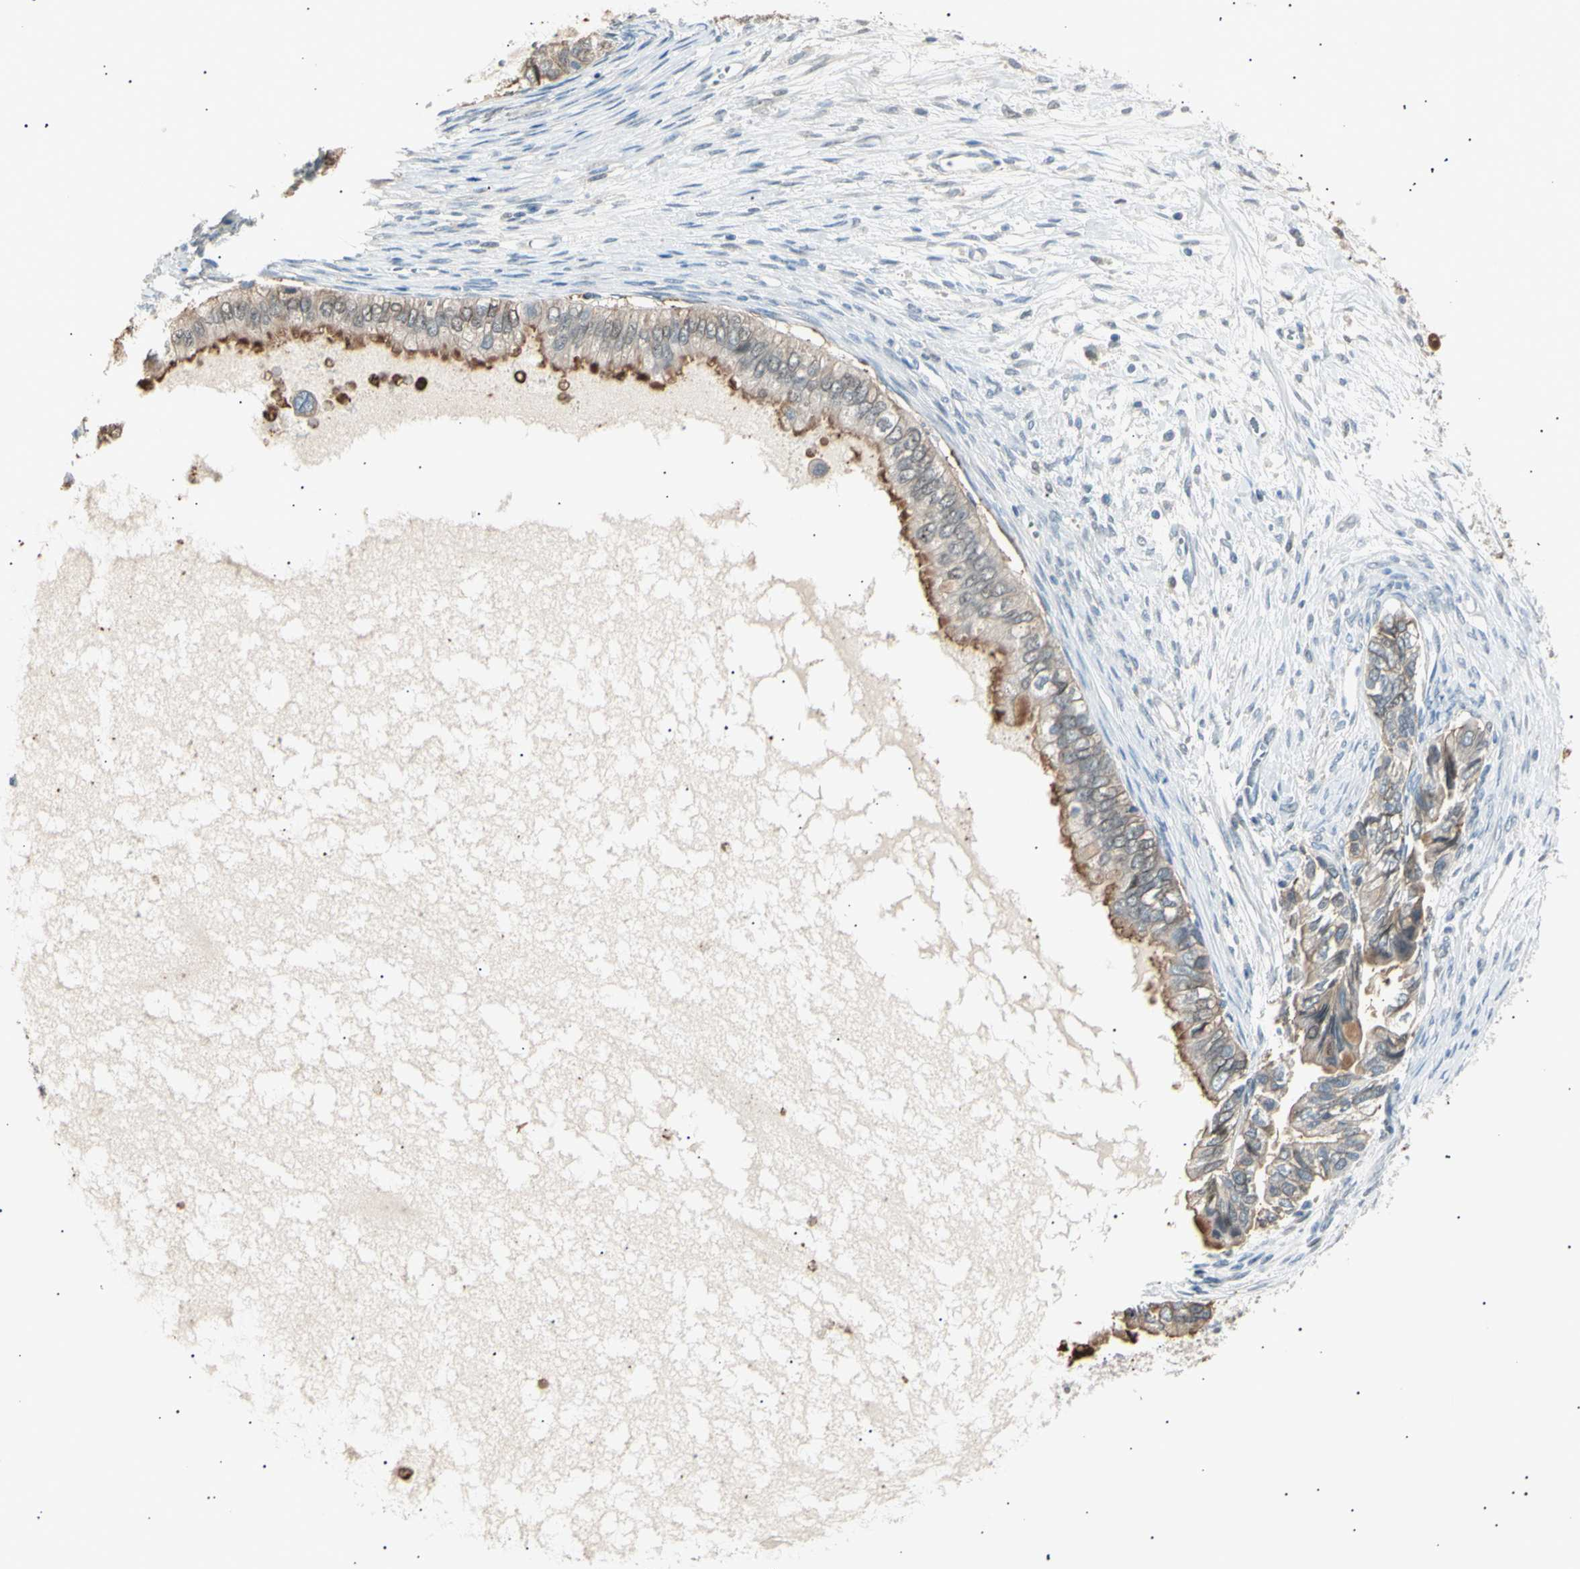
{"staining": {"intensity": "moderate", "quantity": ">75%", "location": "cytoplasmic/membranous"}, "tissue": "ovarian cancer", "cell_type": "Tumor cells", "image_type": "cancer", "snomed": [{"axis": "morphology", "description": "Cystadenocarcinoma, mucinous, NOS"}, {"axis": "topography", "description": "Ovary"}], "caption": "A histopathology image of ovarian cancer stained for a protein shows moderate cytoplasmic/membranous brown staining in tumor cells.", "gene": "LHPP", "patient": {"sex": "female", "age": 80}}